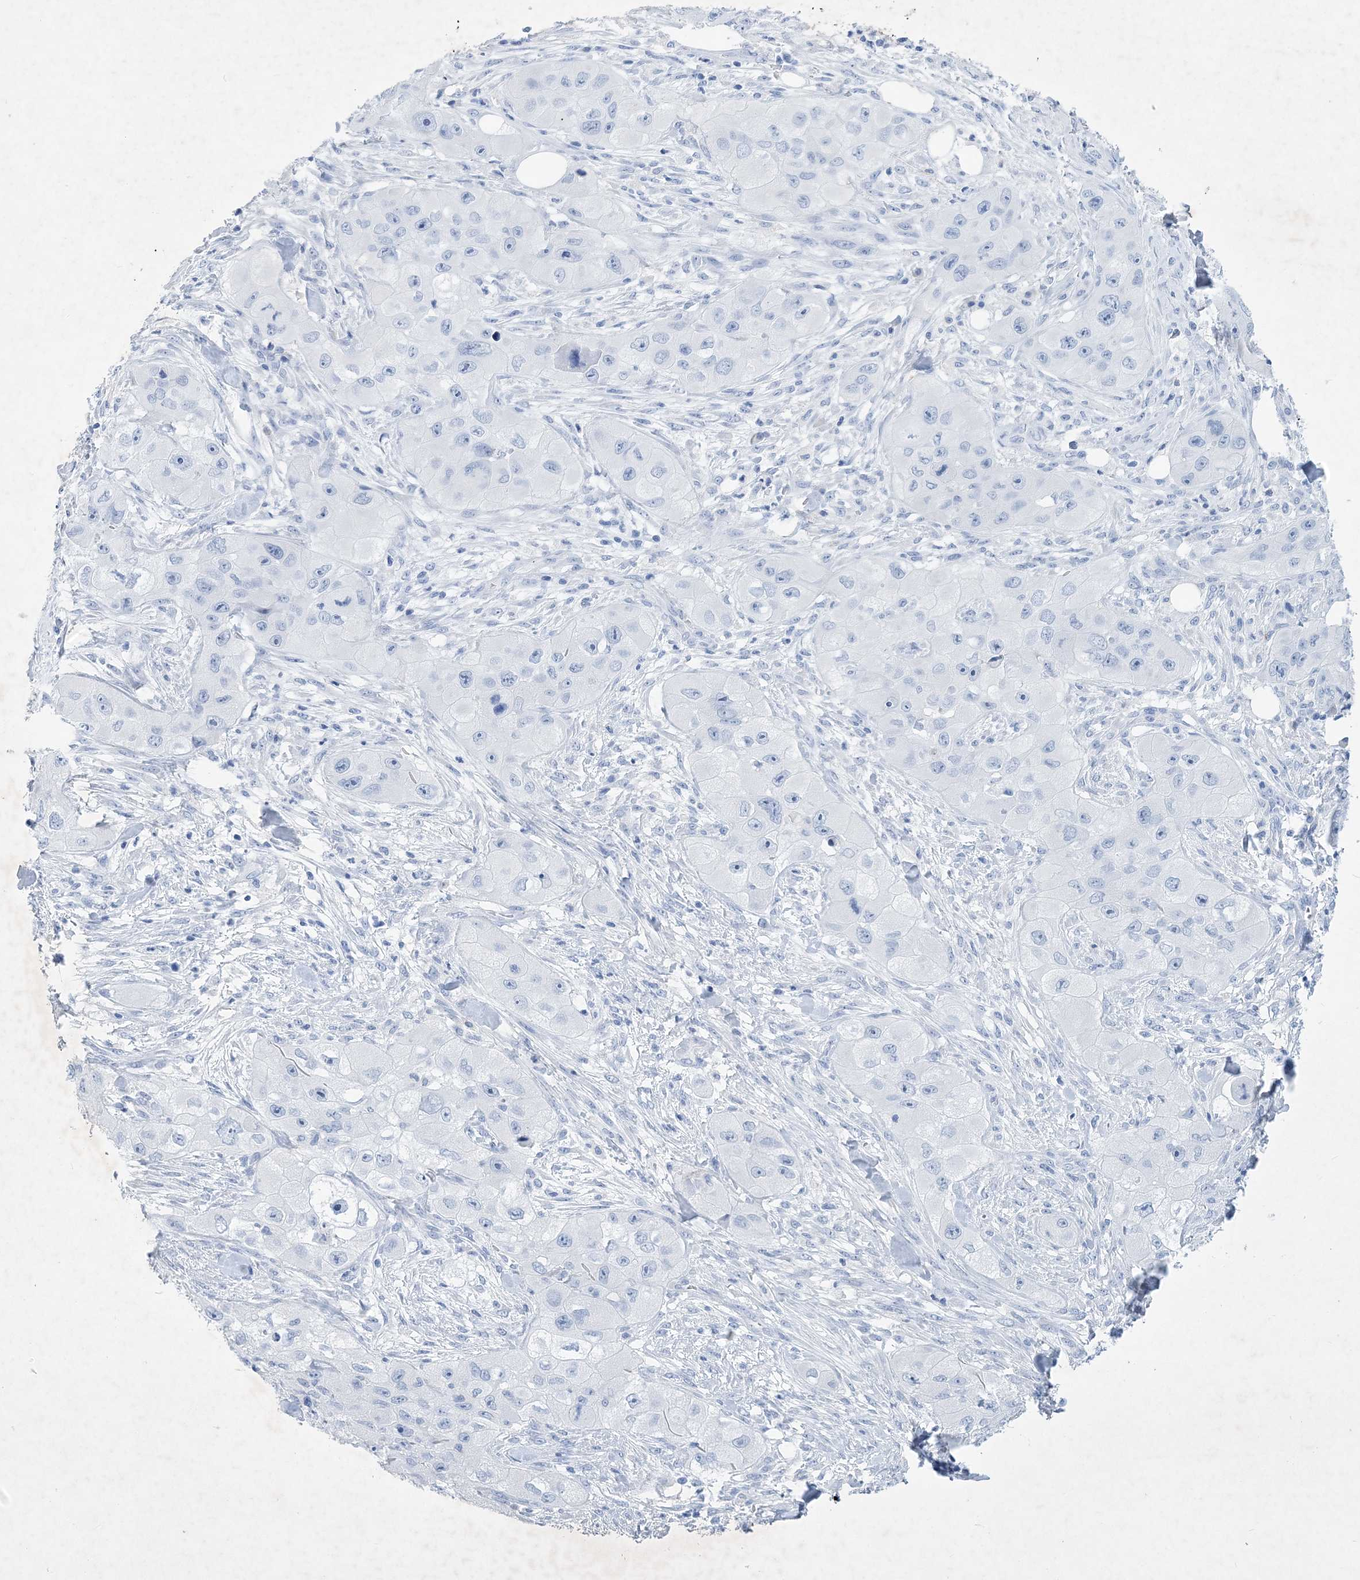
{"staining": {"intensity": "negative", "quantity": "none", "location": "none"}, "tissue": "skin cancer", "cell_type": "Tumor cells", "image_type": "cancer", "snomed": [{"axis": "morphology", "description": "Squamous cell carcinoma, NOS"}, {"axis": "topography", "description": "Skin"}, {"axis": "topography", "description": "Subcutis"}], "caption": "Immunohistochemistry micrograph of human skin cancer (squamous cell carcinoma) stained for a protein (brown), which displays no expression in tumor cells. (DAB immunohistochemistry, high magnification).", "gene": "COPS8", "patient": {"sex": "male", "age": 73}}